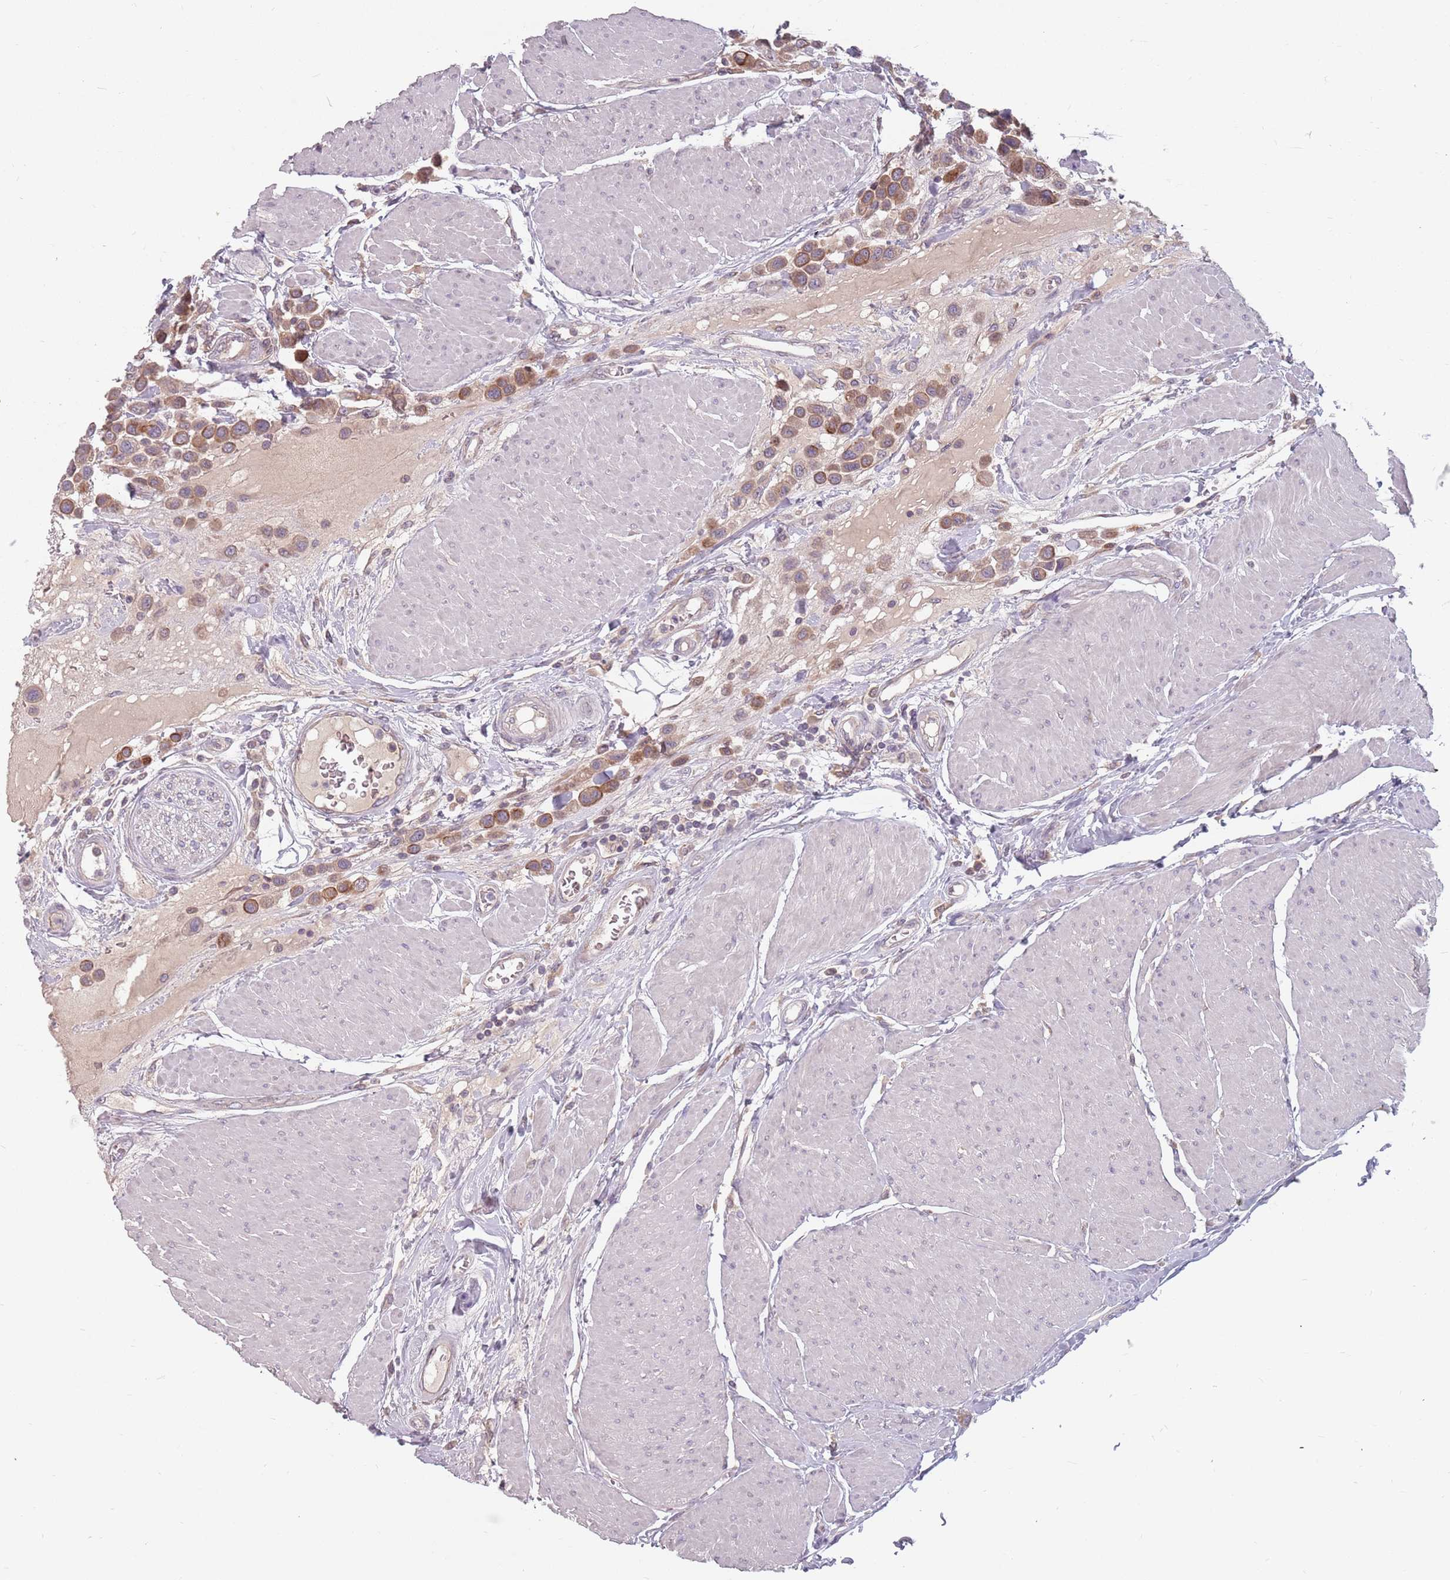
{"staining": {"intensity": "moderate", "quantity": ">75%", "location": "cytoplasmic/membranous"}, "tissue": "urothelial cancer", "cell_type": "Tumor cells", "image_type": "cancer", "snomed": [{"axis": "morphology", "description": "Urothelial carcinoma, High grade"}, {"axis": "topography", "description": "Urinary bladder"}], "caption": "This histopathology image demonstrates immunohistochemistry (IHC) staining of human urothelial cancer, with medium moderate cytoplasmic/membranous expression in approximately >75% of tumor cells.", "gene": "ADAL", "patient": {"sex": "male", "age": 50}}